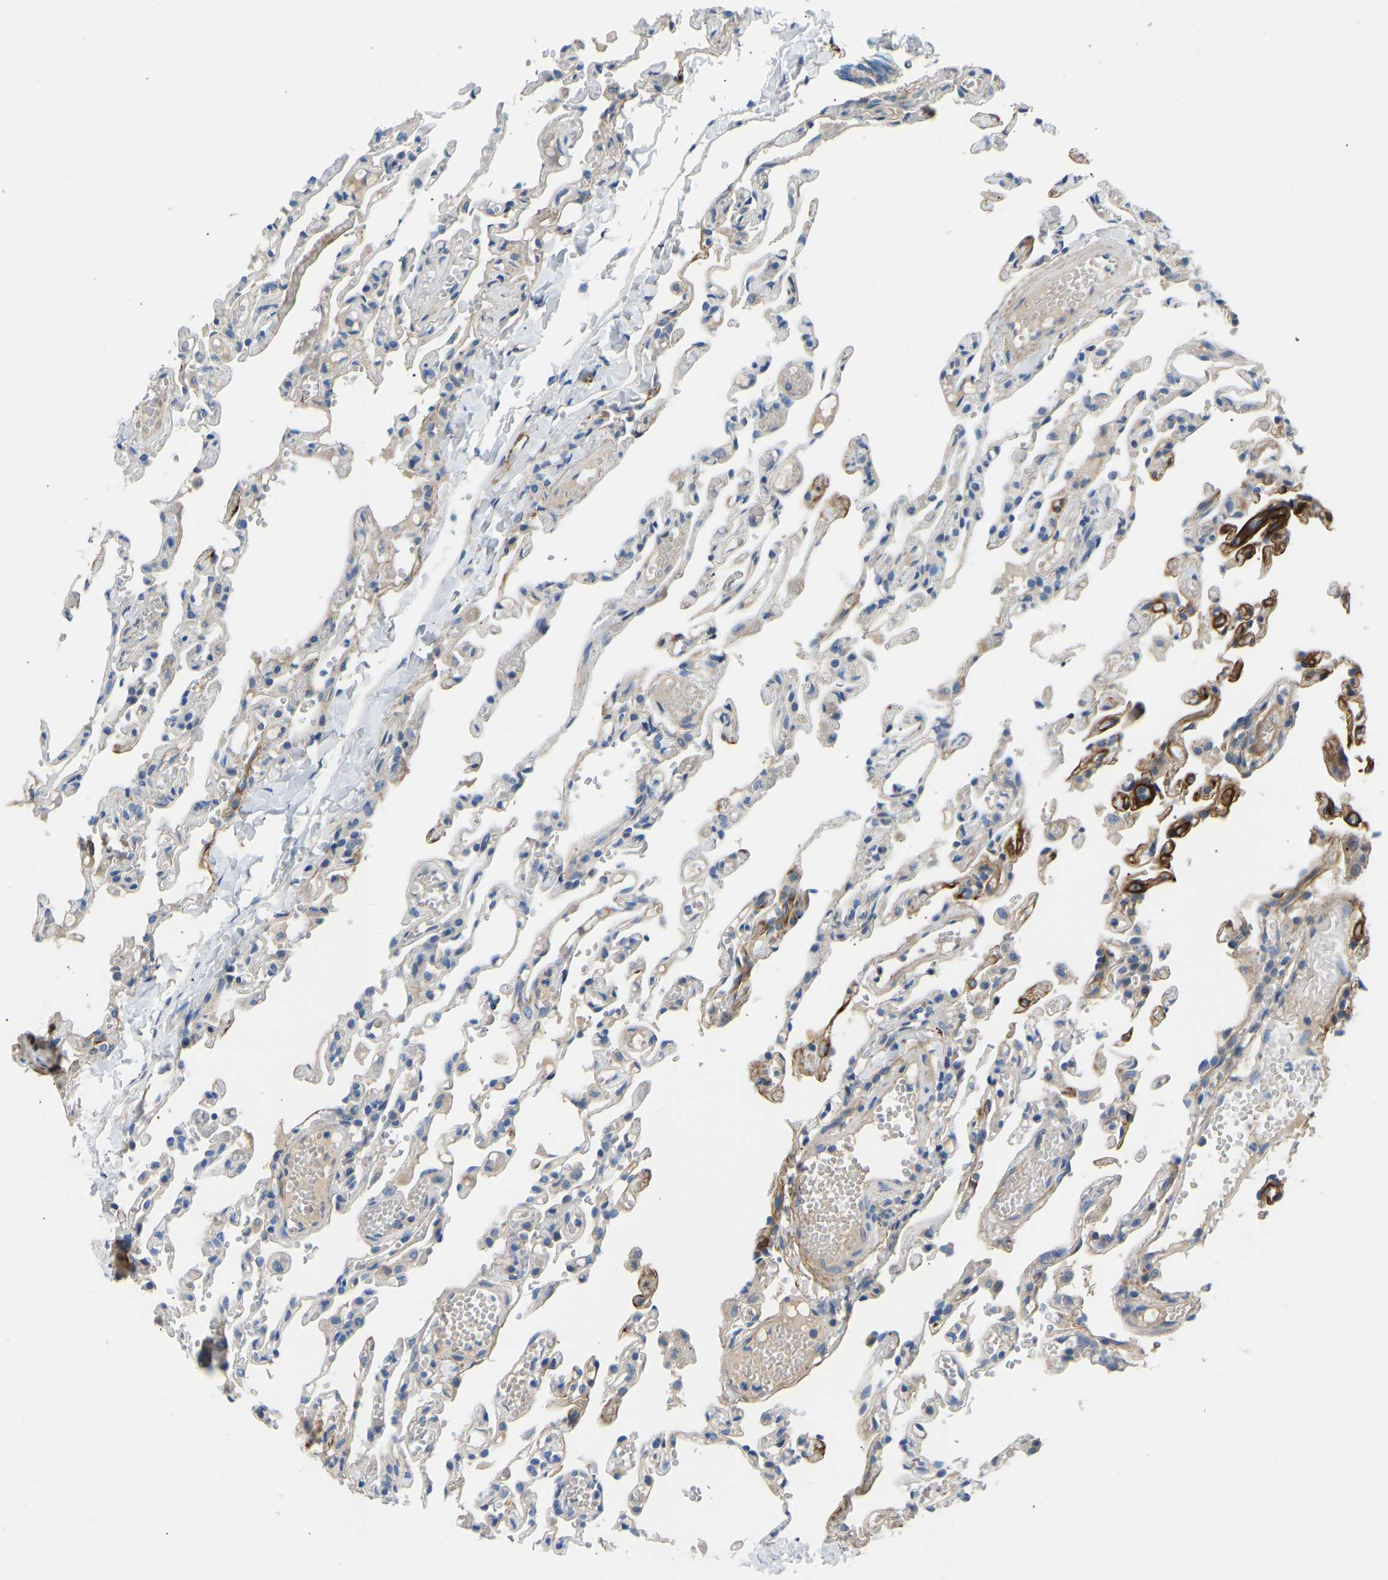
{"staining": {"intensity": "weak", "quantity": "<25%", "location": "cytoplasmic/membranous"}, "tissue": "lung", "cell_type": "Alveolar cells", "image_type": "normal", "snomed": [{"axis": "morphology", "description": "Normal tissue, NOS"}, {"axis": "topography", "description": "Lung"}], "caption": "Immunohistochemical staining of normal human lung reveals no significant expression in alveolar cells.", "gene": "COL15A1", "patient": {"sex": "male", "age": 21}}